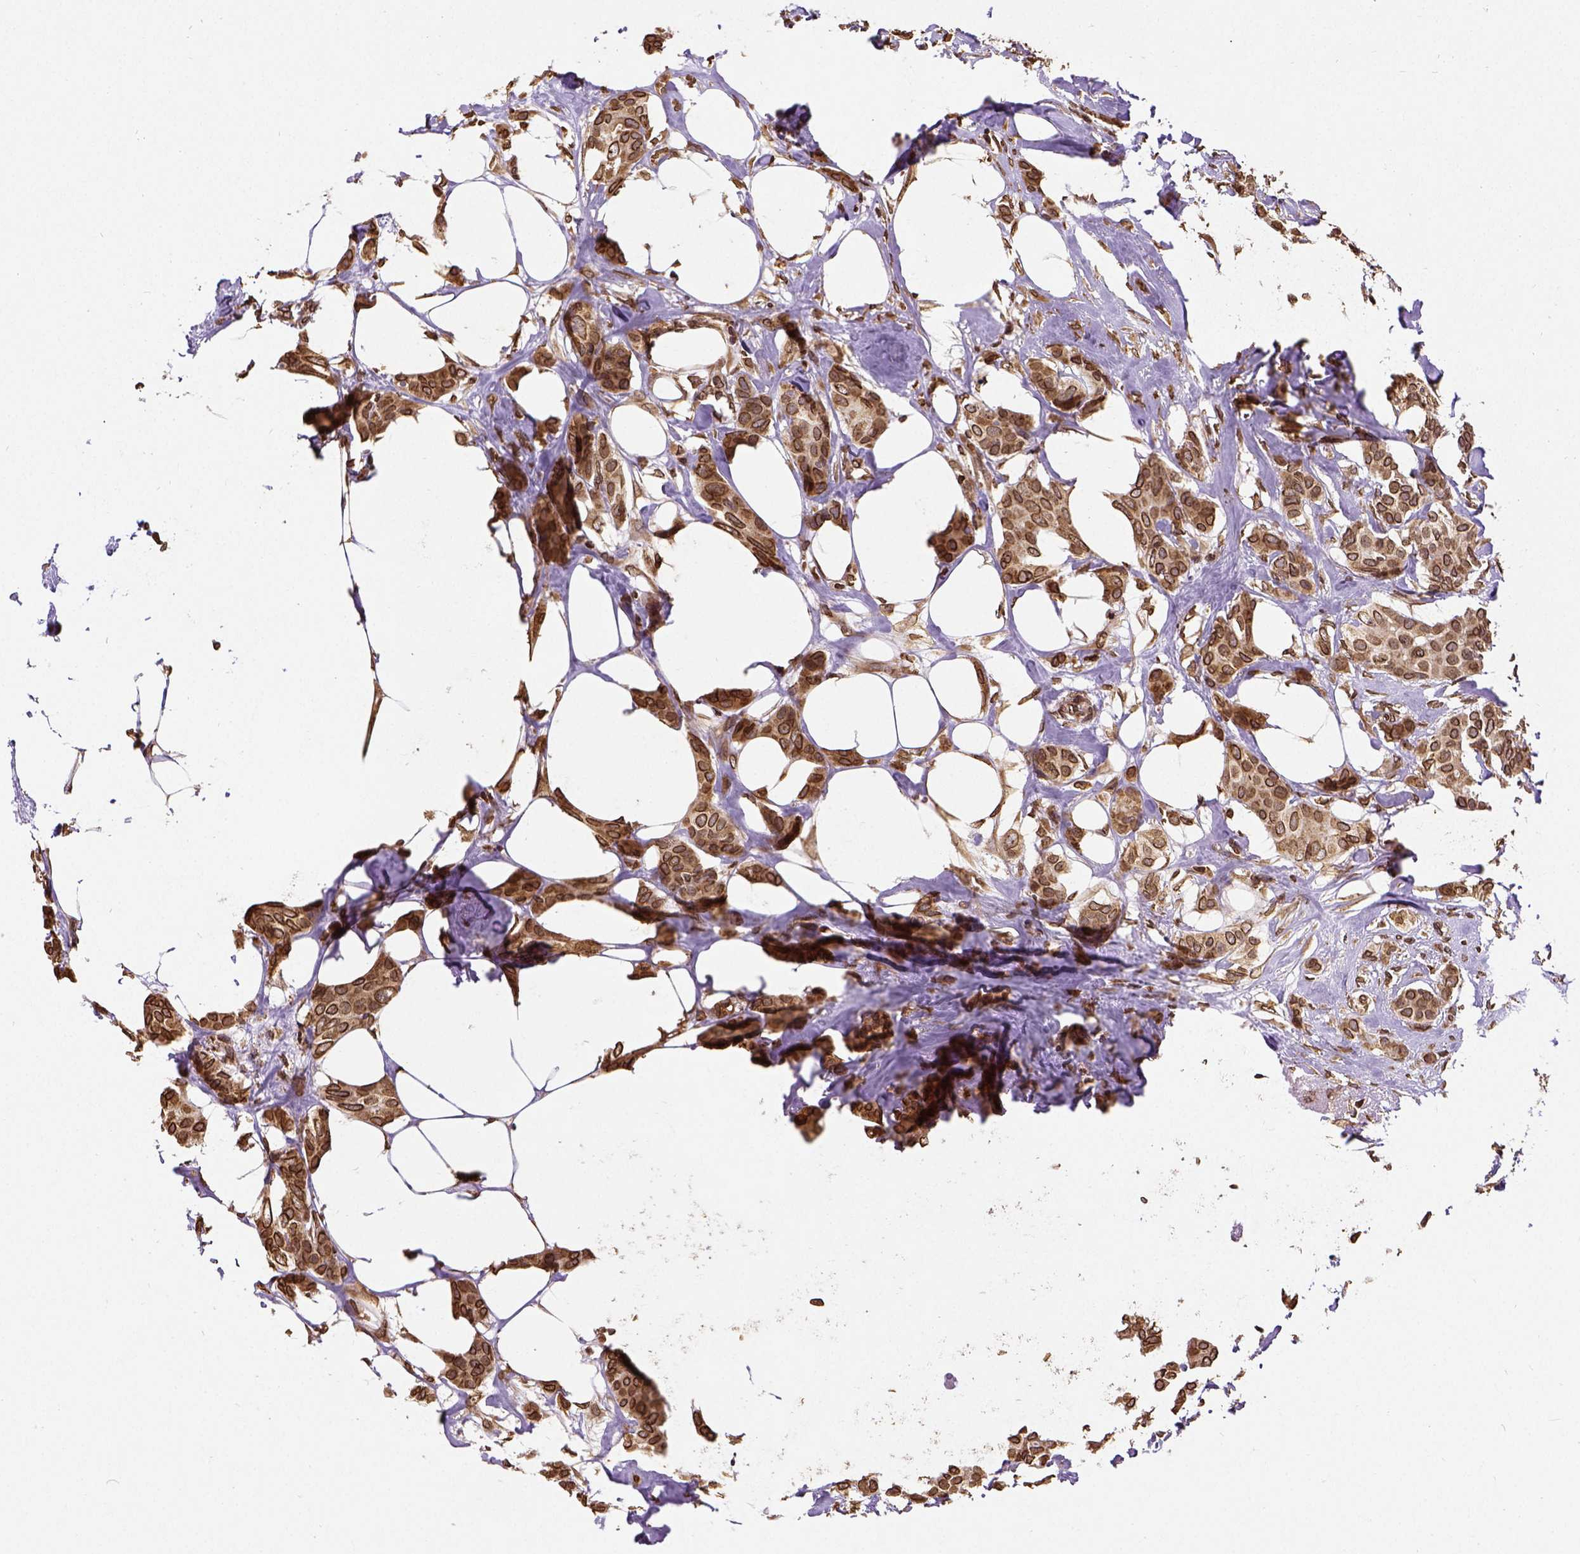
{"staining": {"intensity": "strong", "quantity": ">75%", "location": "cytoplasmic/membranous,nuclear"}, "tissue": "breast cancer", "cell_type": "Tumor cells", "image_type": "cancer", "snomed": [{"axis": "morphology", "description": "Duct carcinoma"}, {"axis": "topography", "description": "Breast"}], "caption": "Immunohistochemical staining of human breast cancer (infiltrating ductal carcinoma) displays strong cytoplasmic/membranous and nuclear protein positivity in approximately >75% of tumor cells.", "gene": "MTDH", "patient": {"sex": "female", "age": 62}}